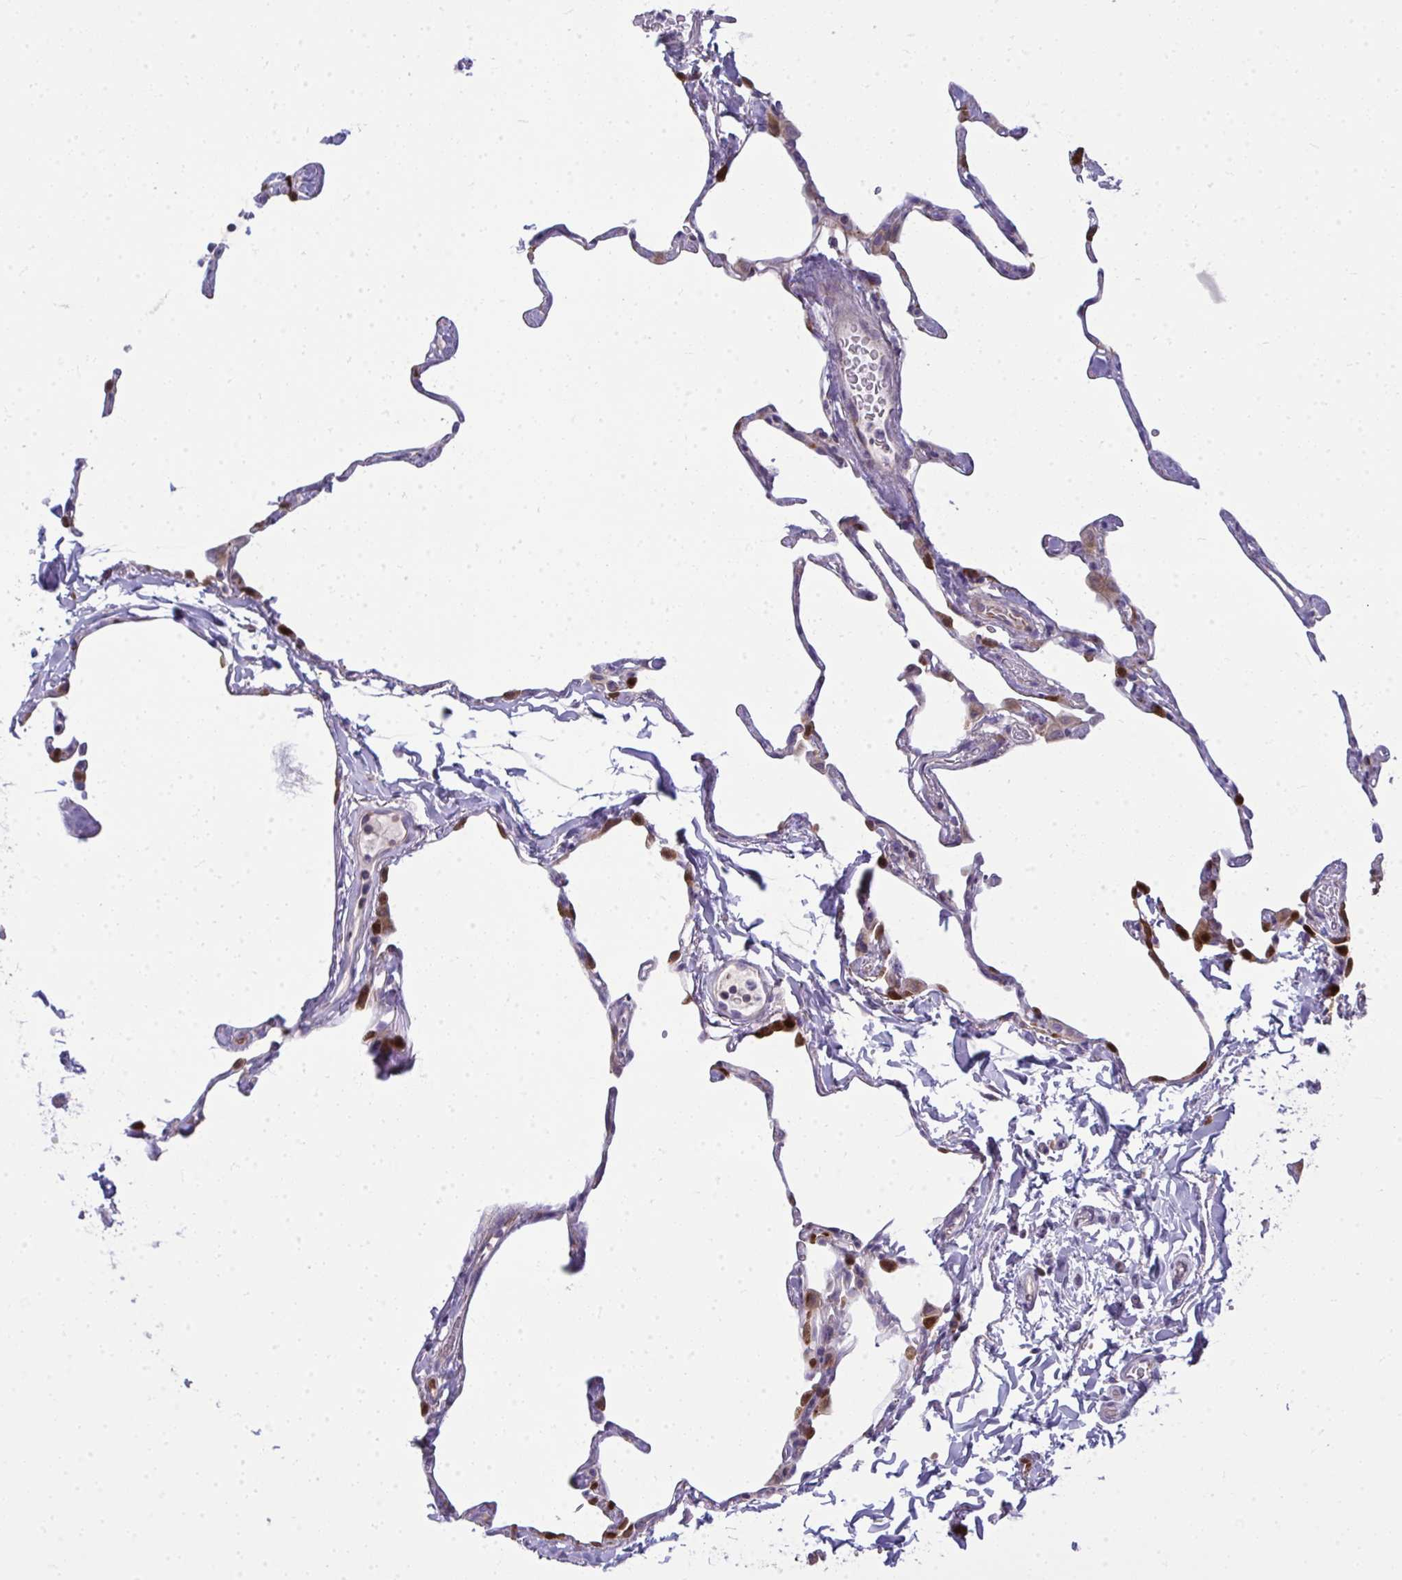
{"staining": {"intensity": "strong", "quantity": "<25%", "location": "cytoplasmic/membranous"}, "tissue": "lung", "cell_type": "Alveolar cells", "image_type": "normal", "snomed": [{"axis": "morphology", "description": "Normal tissue, NOS"}, {"axis": "topography", "description": "Lung"}], "caption": "DAB immunohistochemical staining of benign lung shows strong cytoplasmic/membranous protein expression in about <25% of alveolar cells. (IHC, brightfield microscopy, high magnification).", "gene": "GFPT2", "patient": {"sex": "male", "age": 65}}